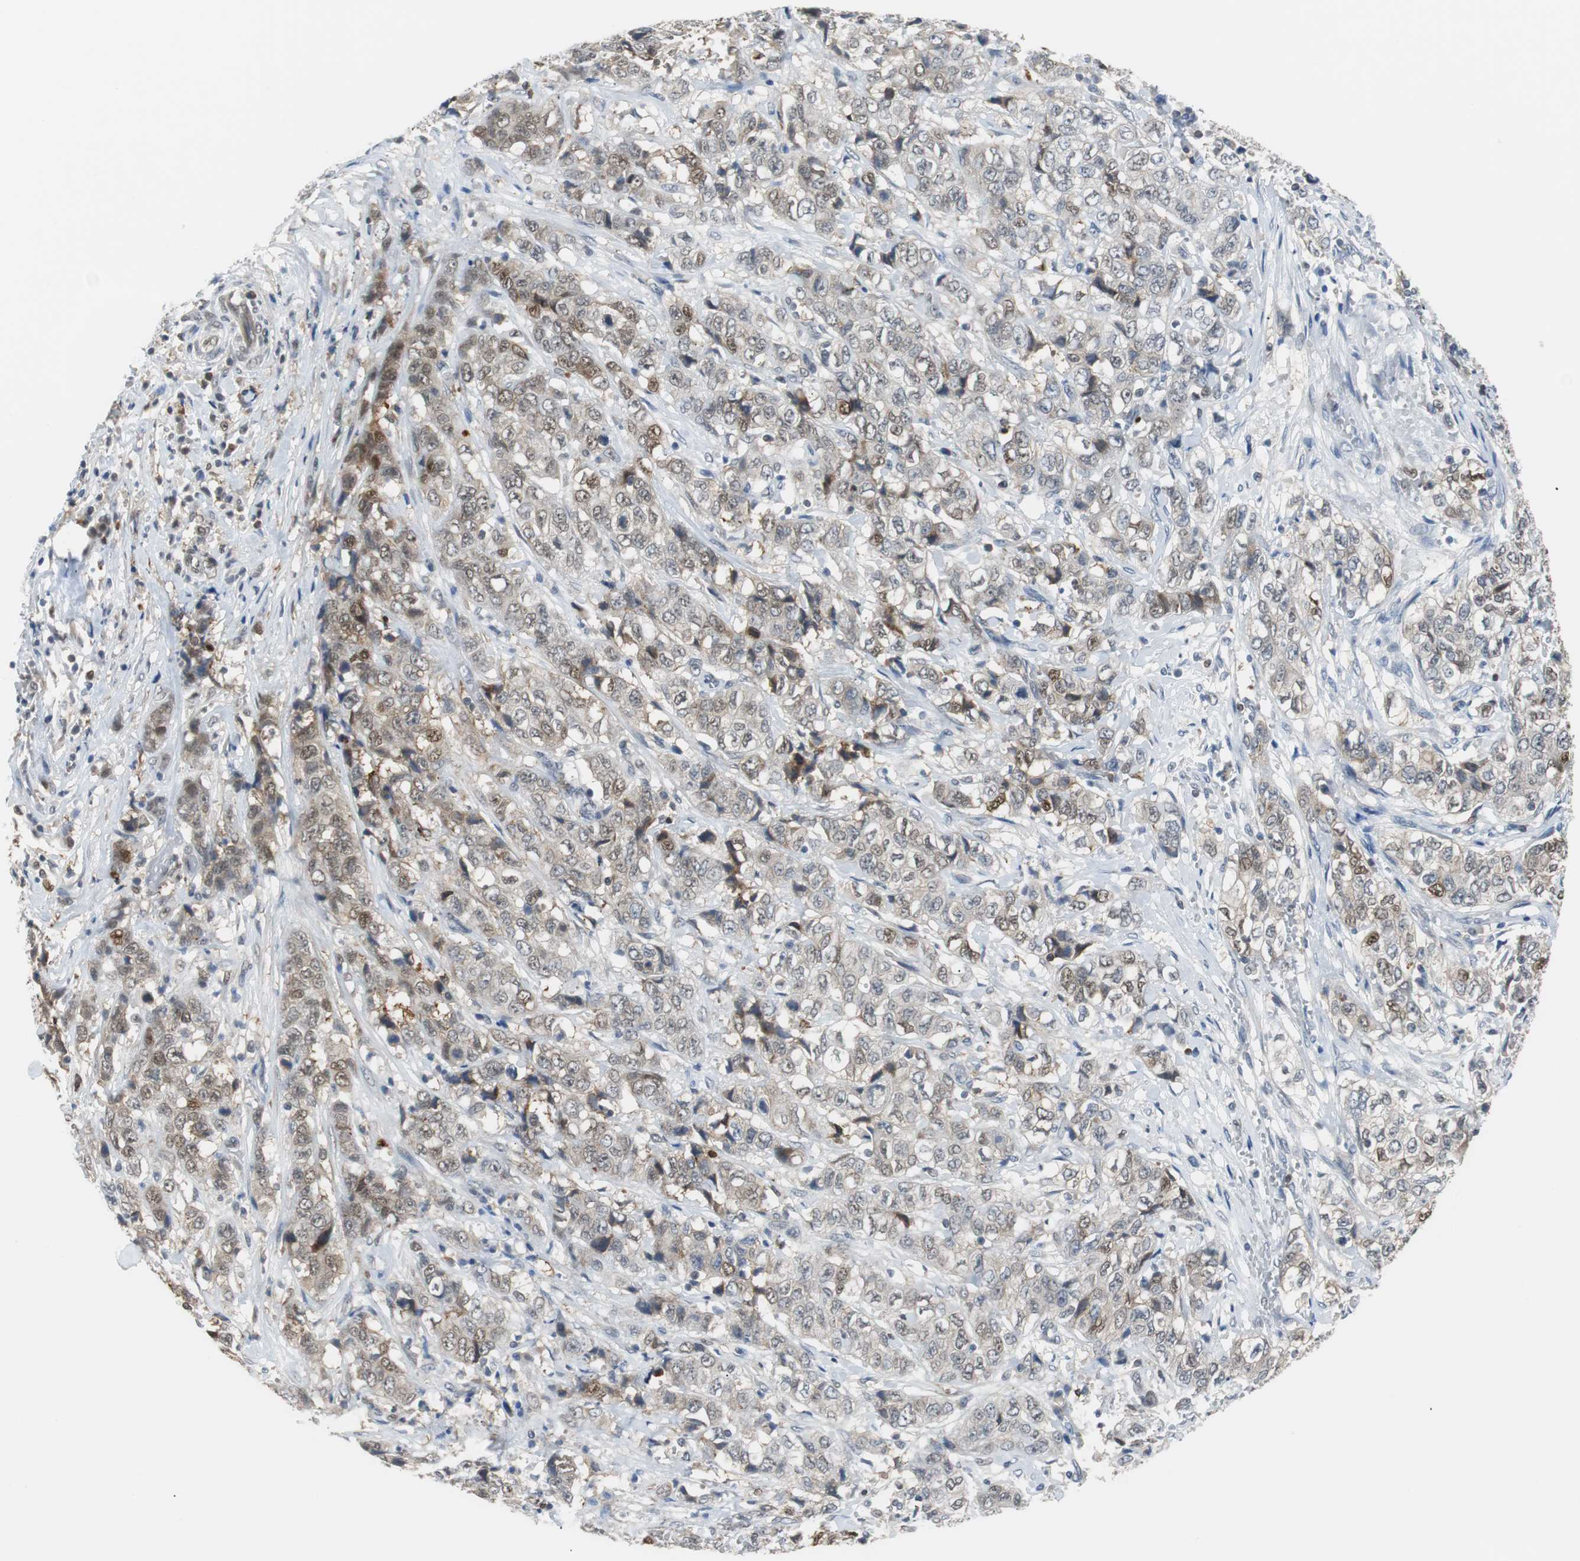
{"staining": {"intensity": "weak", "quantity": "25%-75%", "location": "cytoplasmic/membranous,nuclear"}, "tissue": "stomach cancer", "cell_type": "Tumor cells", "image_type": "cancer", "snomed": [{"axis": "morphology", "description": "Adenocarcinoma, NOS"}, {"axis": "topography", "description": "Stomach"}], "caption": "Immunohistochemistry staining of stomach adenocarcinoma, which displays low levels of weak cytoplasmic/membranous and nuclear staining in approximately 25%-75% of tumor cells indicating weak cytoplasmic/membranous and nuclear protein positivity. The staining was performed using DAB (brown) for protein detection and nuclei were counterstained in hematoxylin (blue).", "gene": "SIRT1", "patient": {"sex": "male", "age": 48}}